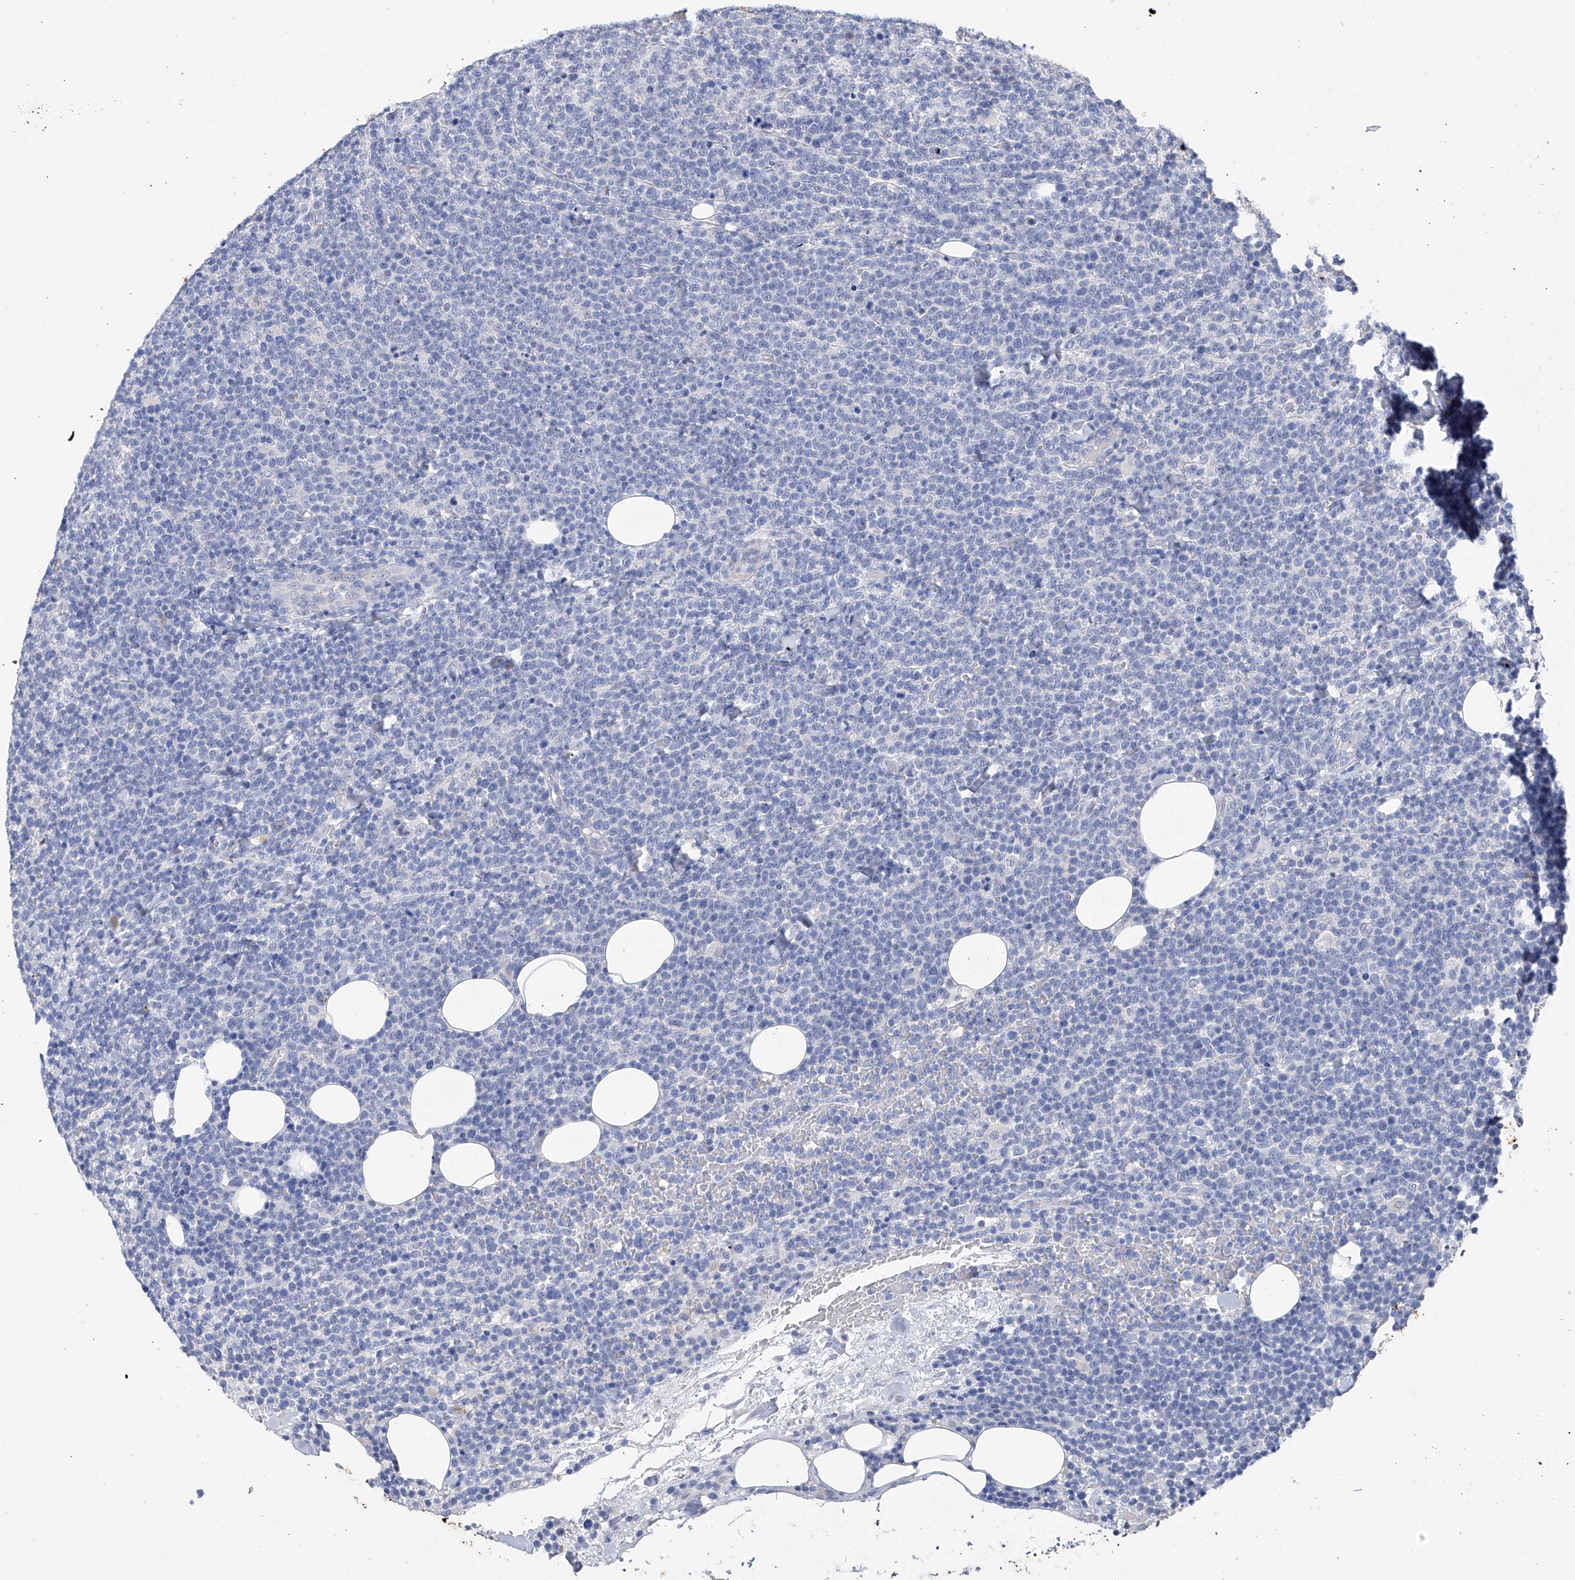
{"staining": {"intensity": "negative", "quantity": "none", "location": "none"}, "tissue": "lymphoma", "cell_type": "Tumor cells", "image_type": "cancer", "snomed": [{"axis": "morphology", "description": "Malignant lymphoma, non-Hodgkin's type, High grade"}, {"axis": "topography", "description": "Lymph node"}], "caption": "Protein analysis of high-grade malignant lymphoma, non-Hodgkin's type shows no significant positivity in tumor cells. The staining is performed using DAB brown chromogen with nuclei counter-stained in using hematoxylin.", "gene": "ADRA1A", "patient": {"sex": "male", "age": 61}}